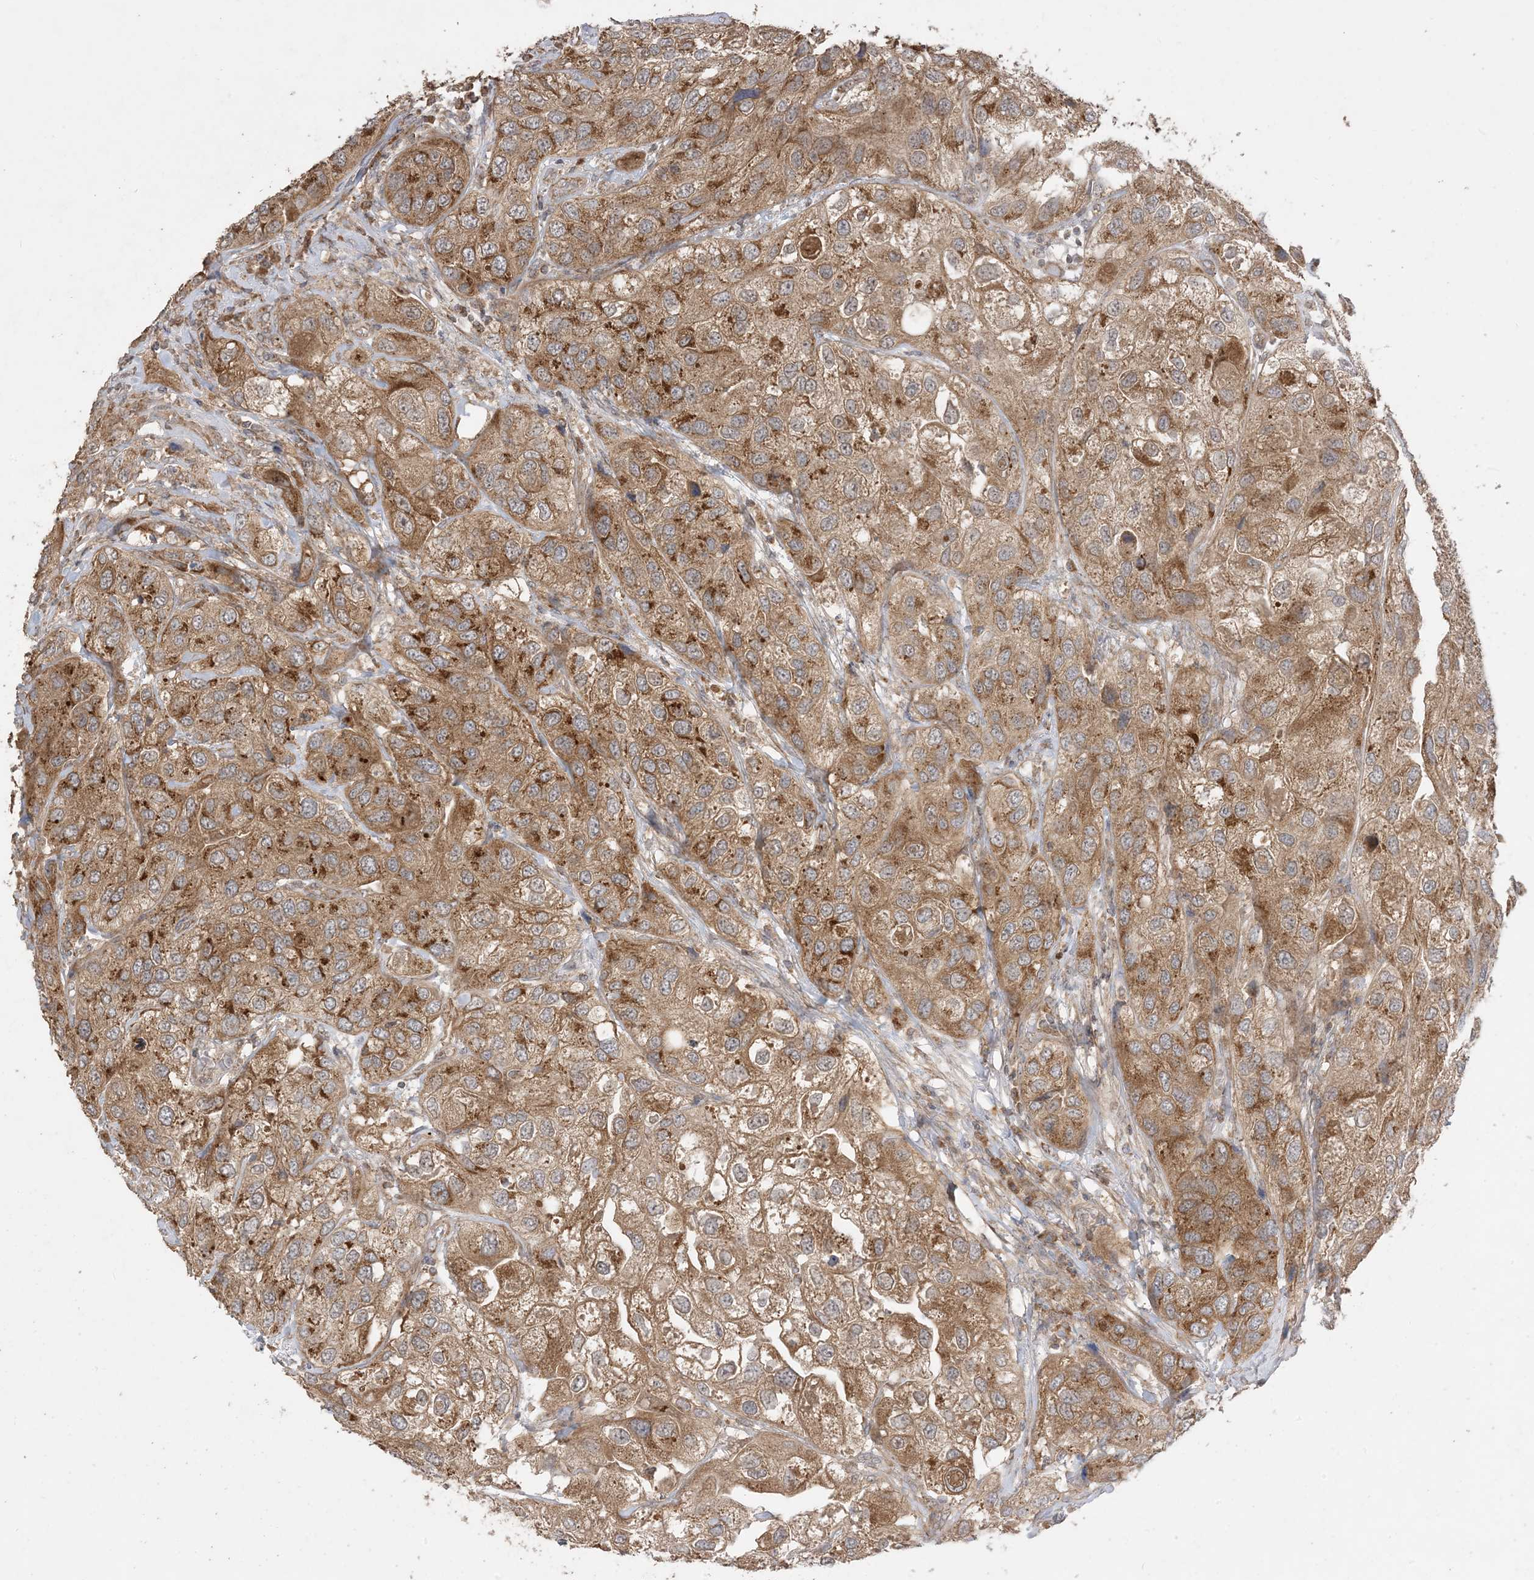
{"staining": {"intensity": "strong", "quantity": ">75%", "location": "cytoplasmic/membranous"}, "tissue": "urothelial cancer", "cell_type": "Tumor cells", "image_type": "cancer", "snomed": [{"axis": "morphology", "description": "Urothelial carcinoma, High grade"}, {"axis": "topography", "description": "Urinary bladder"}], "caption": "Immunohistochemical staining of urothelial cancer exhibits strong cytoplasmic/membranous protein expression in approximately >75% of tumor cells. The staining was performed using DAB (3,3'-diaminobenzidine), with brown indicating positive protein expression. Nuclei are stained blue with hematoxylin.", "gene": "SIRT3", "patient": {"sex": "female", "age": 64}}